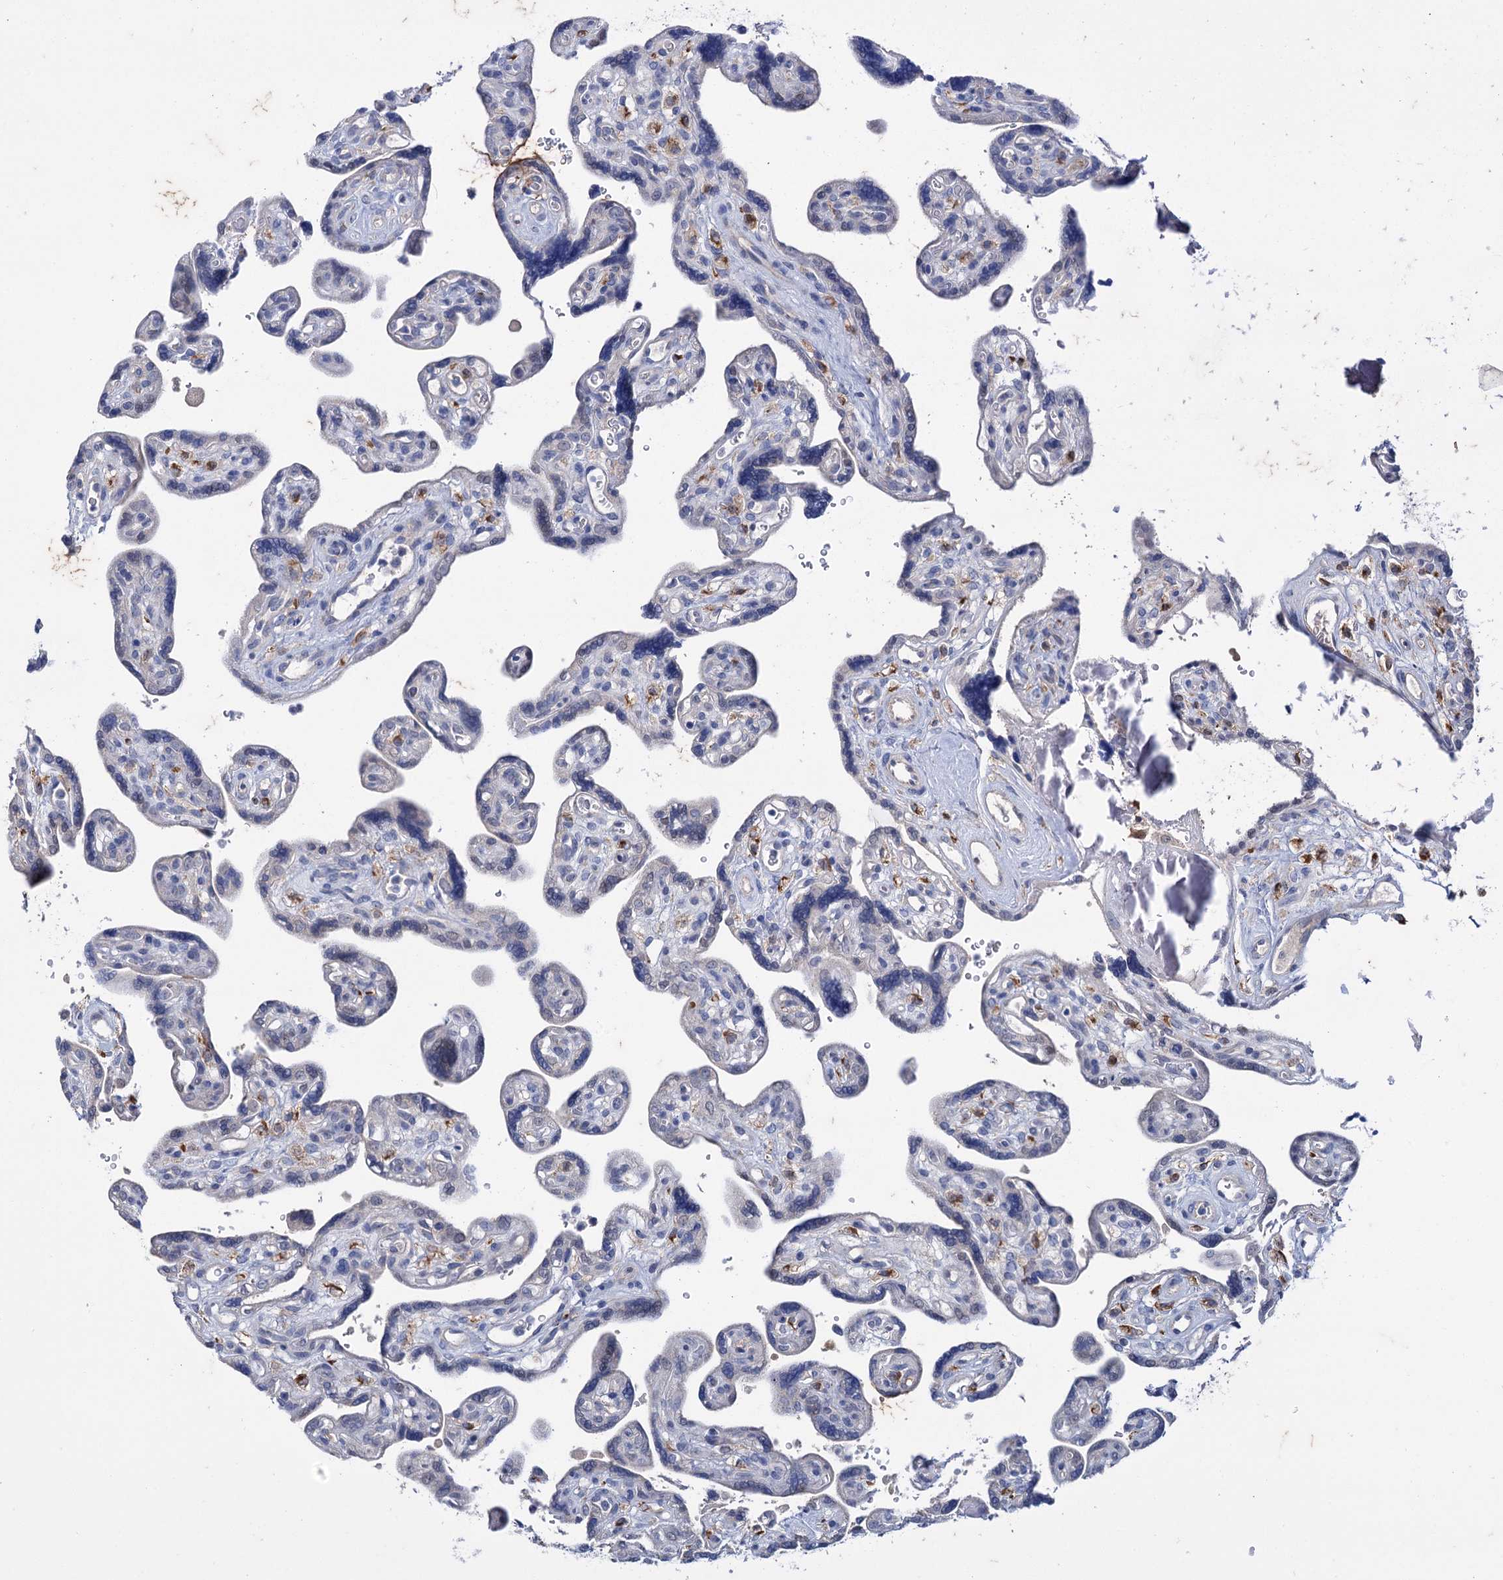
{"staining": {"intensity": "negative", "quantity": "none", "location": "none"}, "tissue": "placenta", "cell_type": "Trophoblastic cells", "image_type": "normal", "snomed": [{"axis": "morphology", "description": "Normal tissue, NOS"}, {"axis": "topography", "description": "Placenta"}], "caption": "High magnification brightfield microscopy of benign placenta stained with DAB (3,3'-diaminobenzidine) (brown) and counterstained with hematoxylin (blue): trophoblastic cells show no significant expression.", "gene": "MID1IP1", "patient": {"sex": "female", "age": 39}}